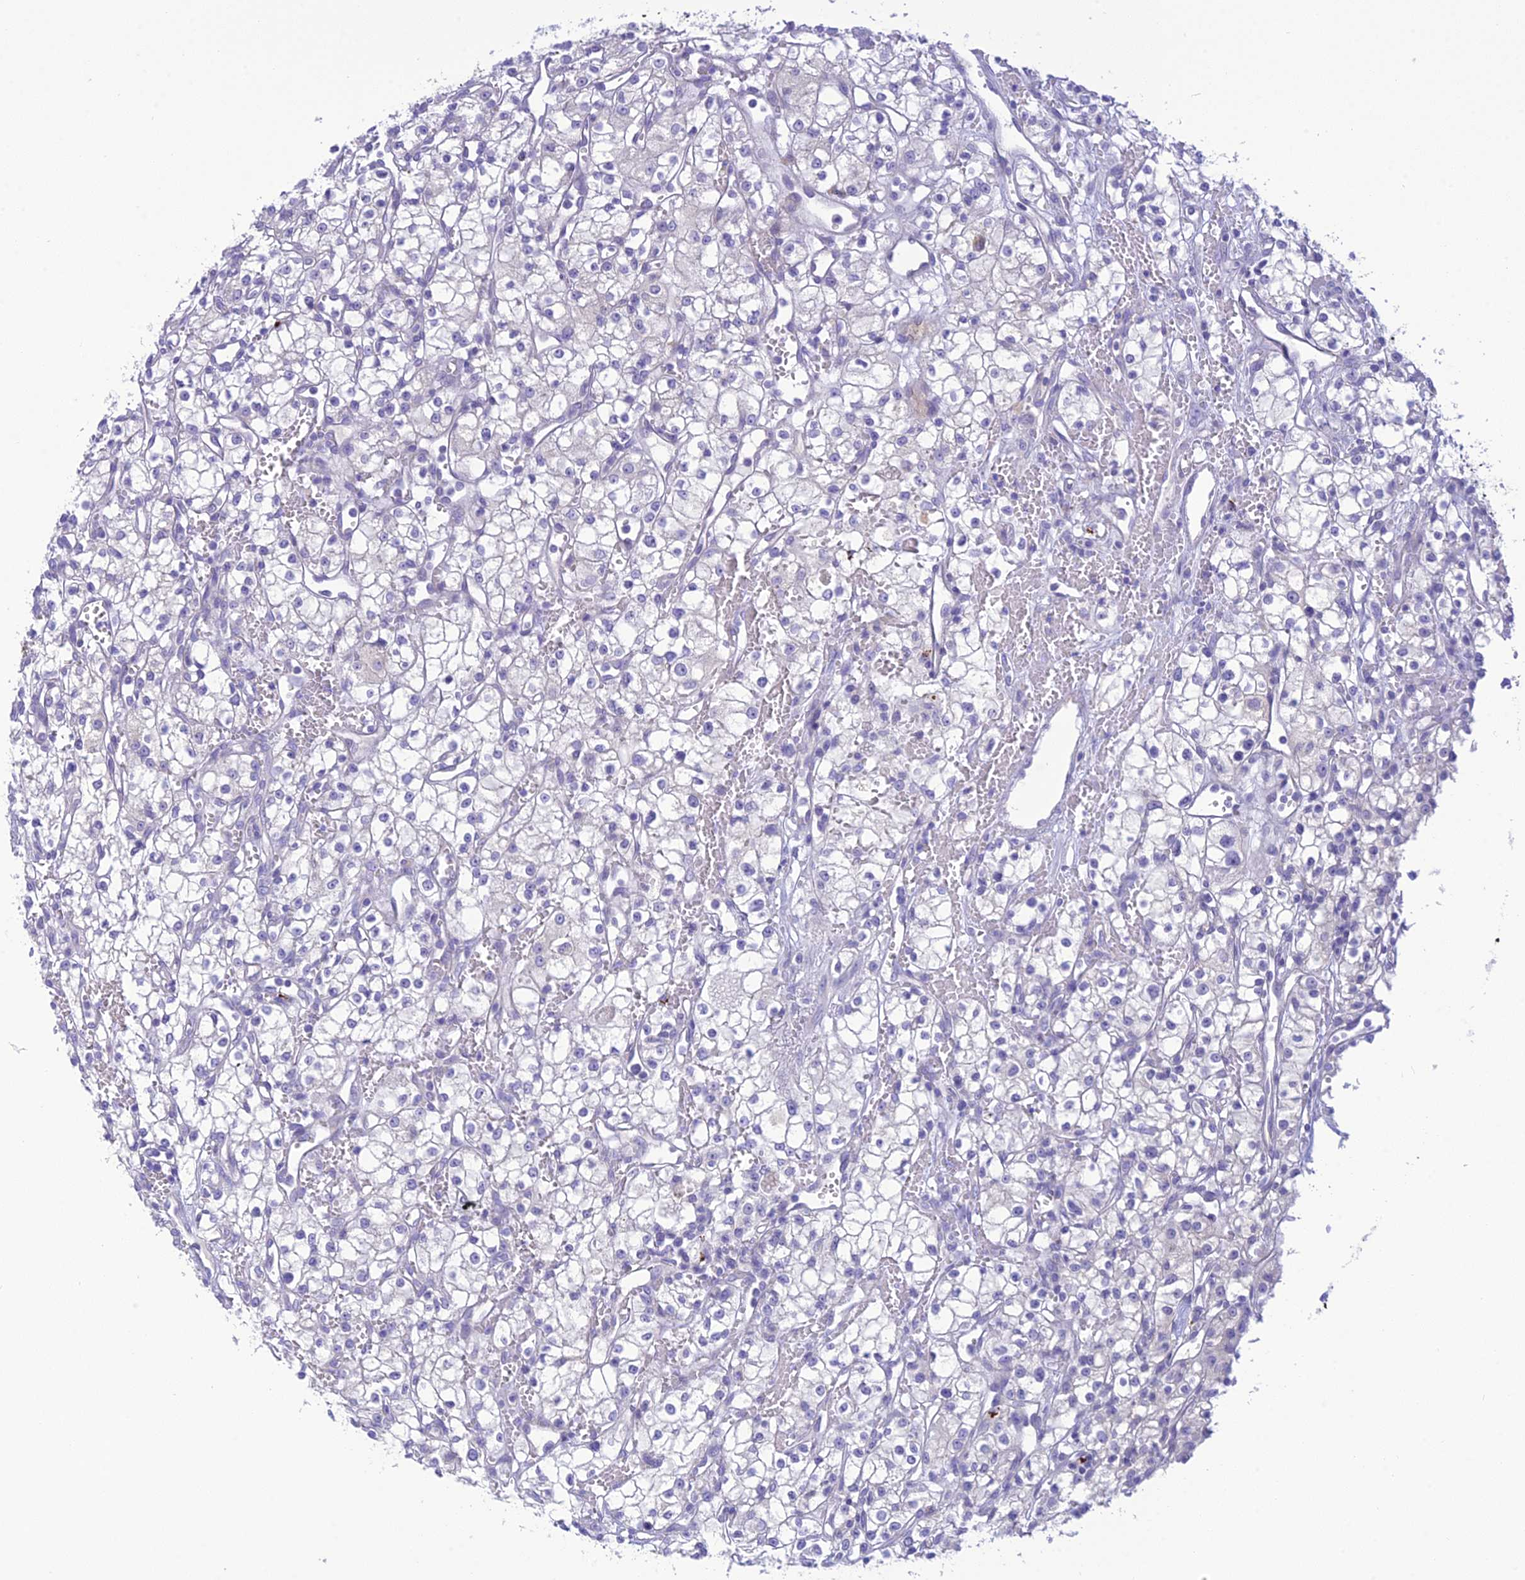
{"staining": {"intensity": "negative", "quantity": "none", "location": "none"}, "tissue": "renal cancer", "cell_type": "Tumor cells", "image_type": "cancer", "snomed": [{"axis": "morphology", "description": "Adenocarcinoma, NOS"}, {"axis": "topography", "description": "Kidney"}], "caption": "IHC of renal adenocarcinoma demonstrates no staining in tumor cells.", "gene": "DHDH", "patient": {"sex": "male", "age": 59}}